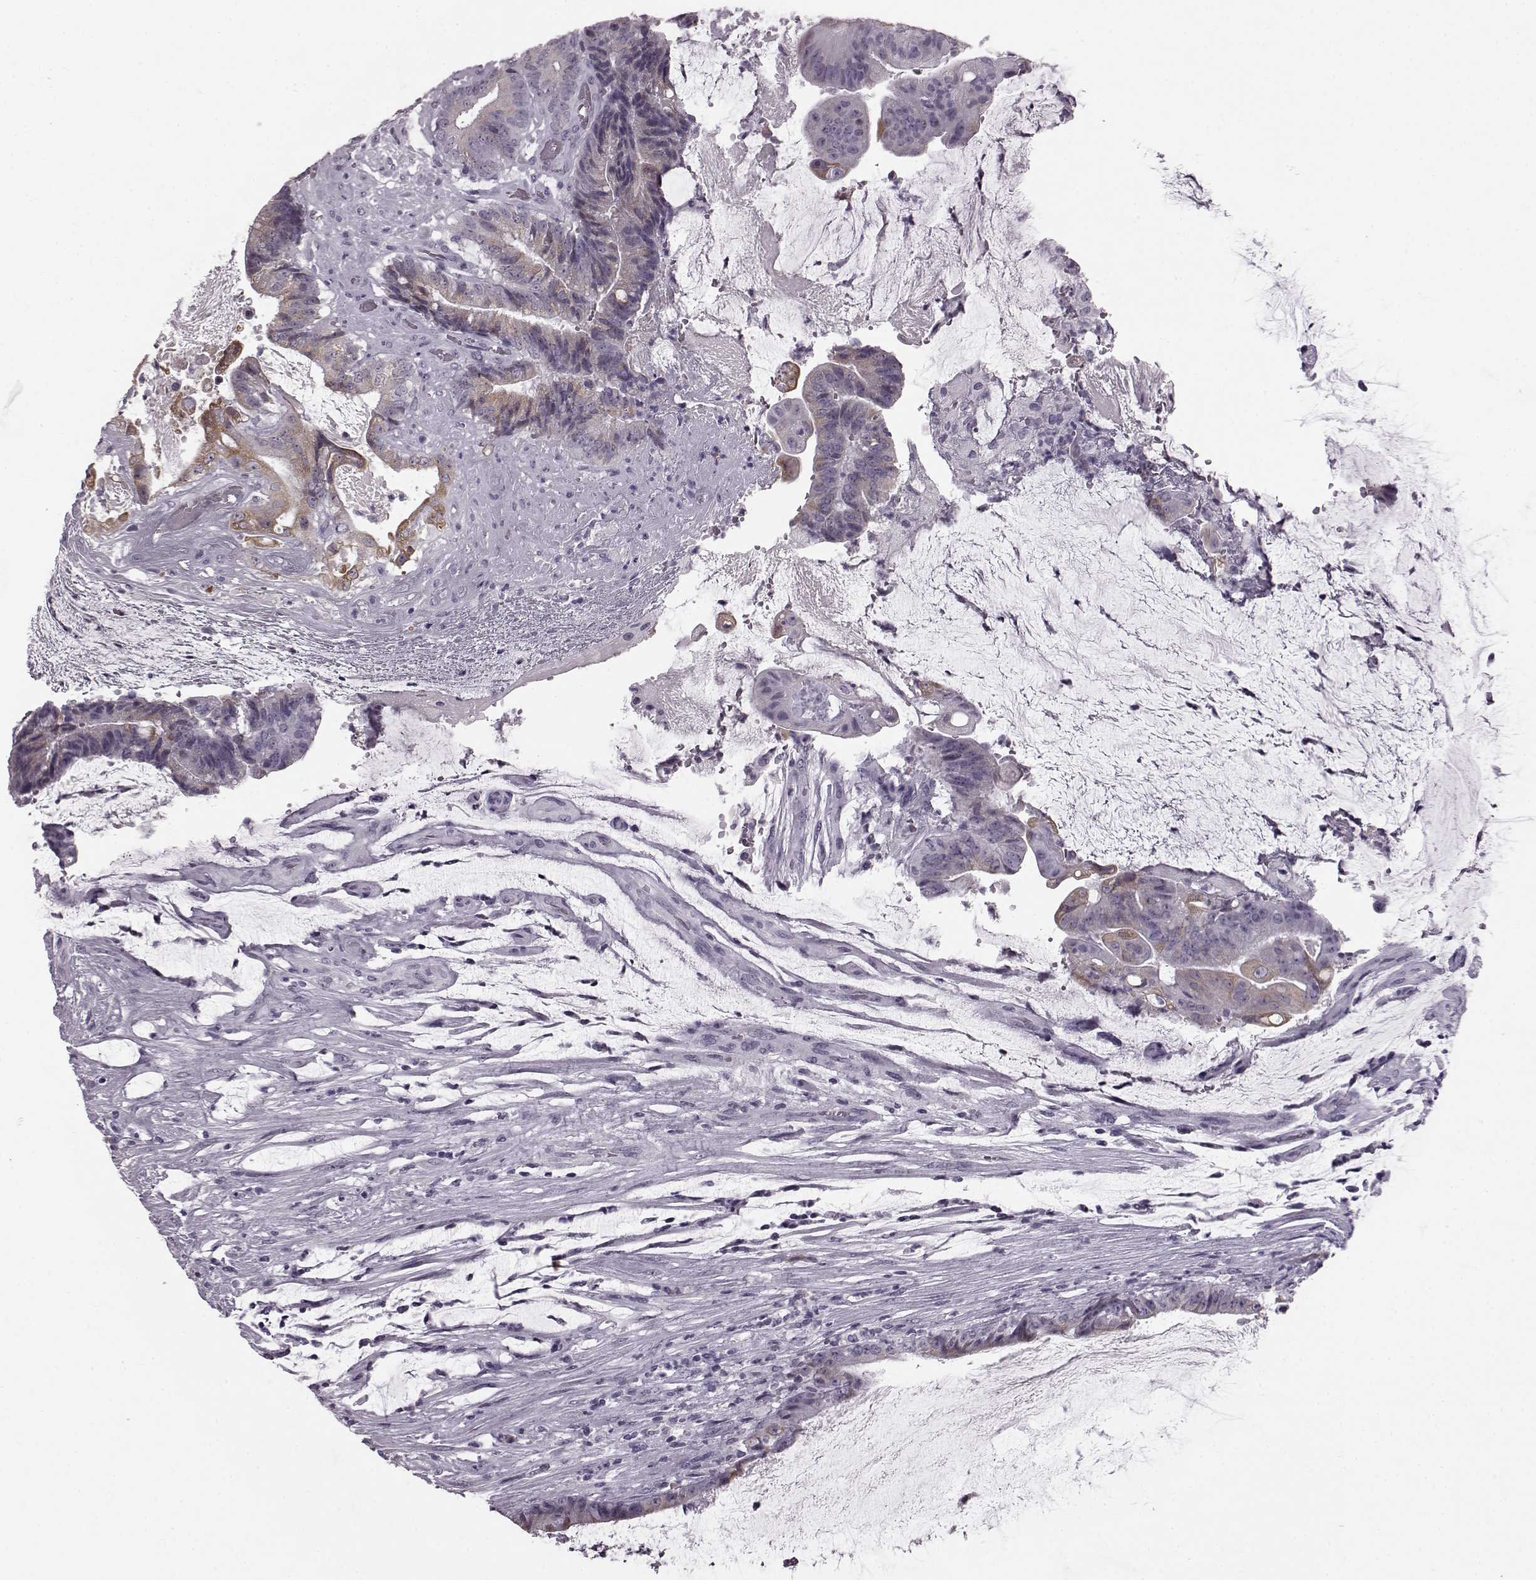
{"staining": {"intensity": "weak", "quantity": ">75%", "location": "cytoplasmic/membranous"}, "tissue": "colorectal cancer", "cell_type": "Tumor cells", "image_type": "cancer", "snomed": [{"axis": "morphology", "description": "Adenocarcinoma, NOS"}, {"axis": "topography", "description": "Colon"}], "caption": "Protein expression analysis of human adenocarcinoma (colorectal) reveals weak cytoplasmic/membranous expression in about >75% of tumor cells.", "gene": "JSRP1", "patient": {"sex": "female", "age": 43}}